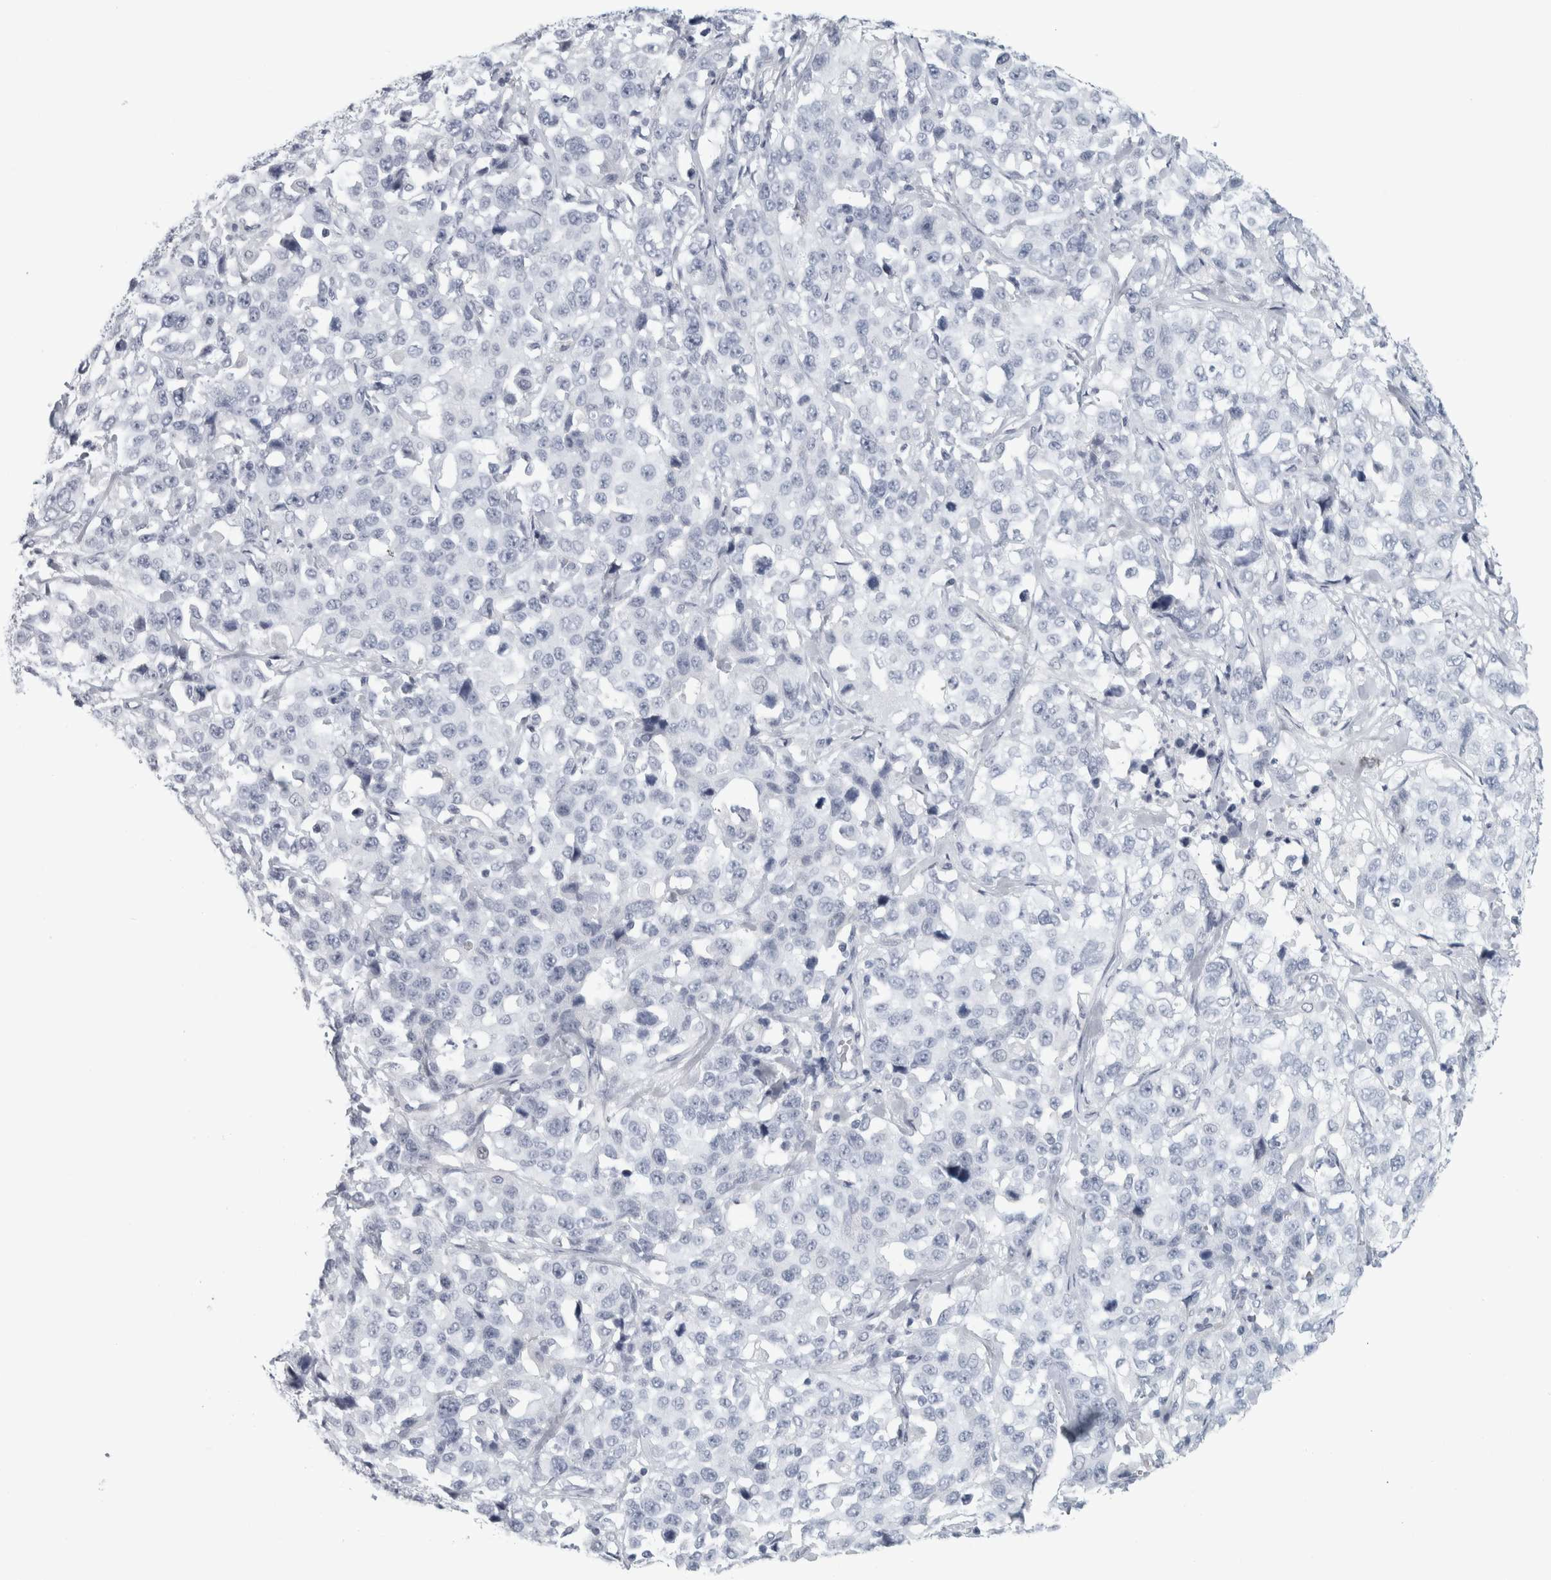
{"staining": {"intensity": "negative", "quantity": "none", "location": "none"}, "tissue": "stomach cancer", "cell_type": "Tumor cells", "image_type": "cancer", "snomed": [{"axis": "morphology", "description": "Normal tissue, NOS"}, {"axis": "morphology", "description": "Adenocarcinoma, NOS"}, {"axis": "topography", "description": "Stomach"}], "caption": "DAB (3,3'-diaminobenzidine) immunohistochemical staining of stomach adenocarcinoma shows no significant positivity in tumor cells.", "gene": "CPE", "patient": {"sex": "male", "age": 48}}